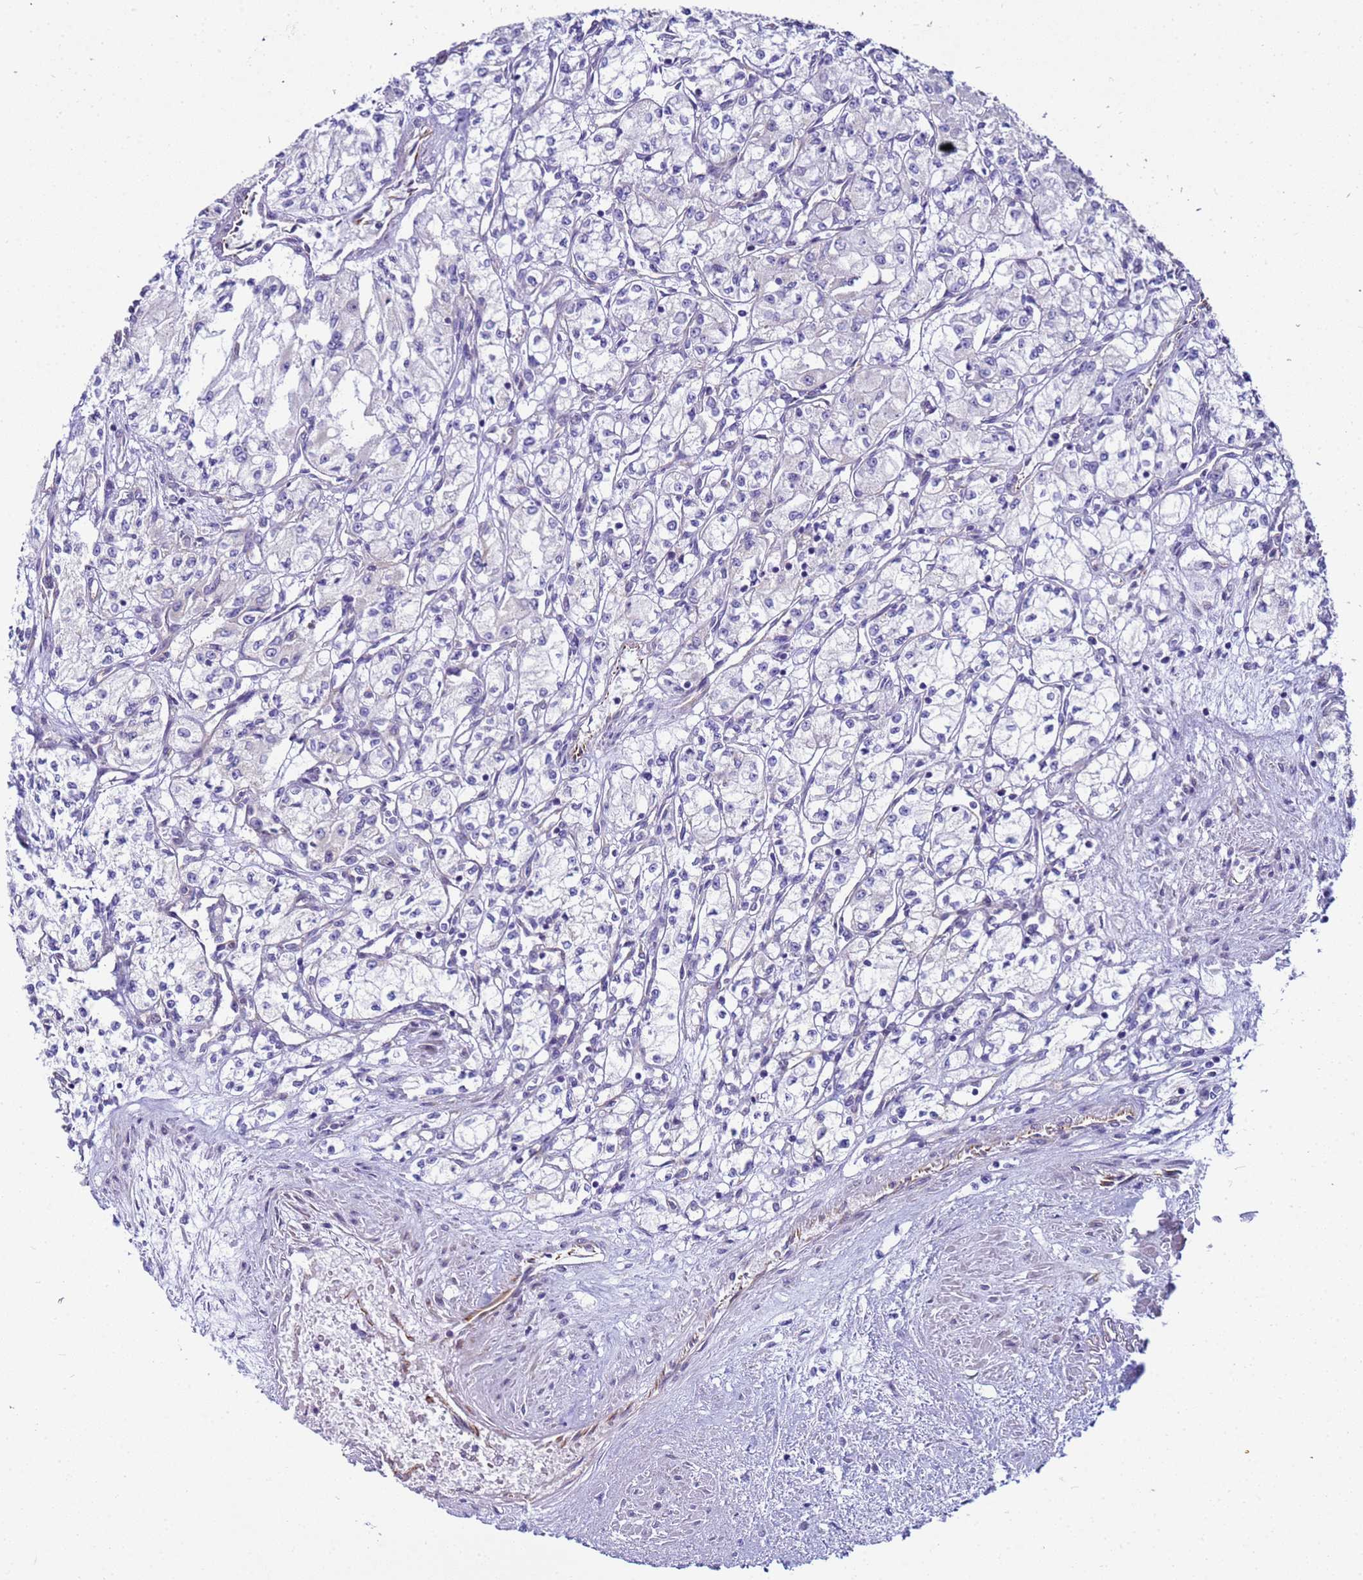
{"staining": {"intensity": "negative", "quantity": "none", "location": "none"}, "tissue": "renal cancer", "cell_type": "Tumor cells", "image_type": "cancer", "snomed": [{"axis": "morphology", "description": "Adenocarcinoma, NOS"}, {"axis": "topography", "description": "Kidney"}], "caption": "Adenocarcinoma (renal) was stained to show a protein in brown. There is no significant staining in tumor cells. (IHC, brightfield microscopy, high magnification).", "gene": "UBXN2B", "patient": {"sex": "male", "age": 59}}